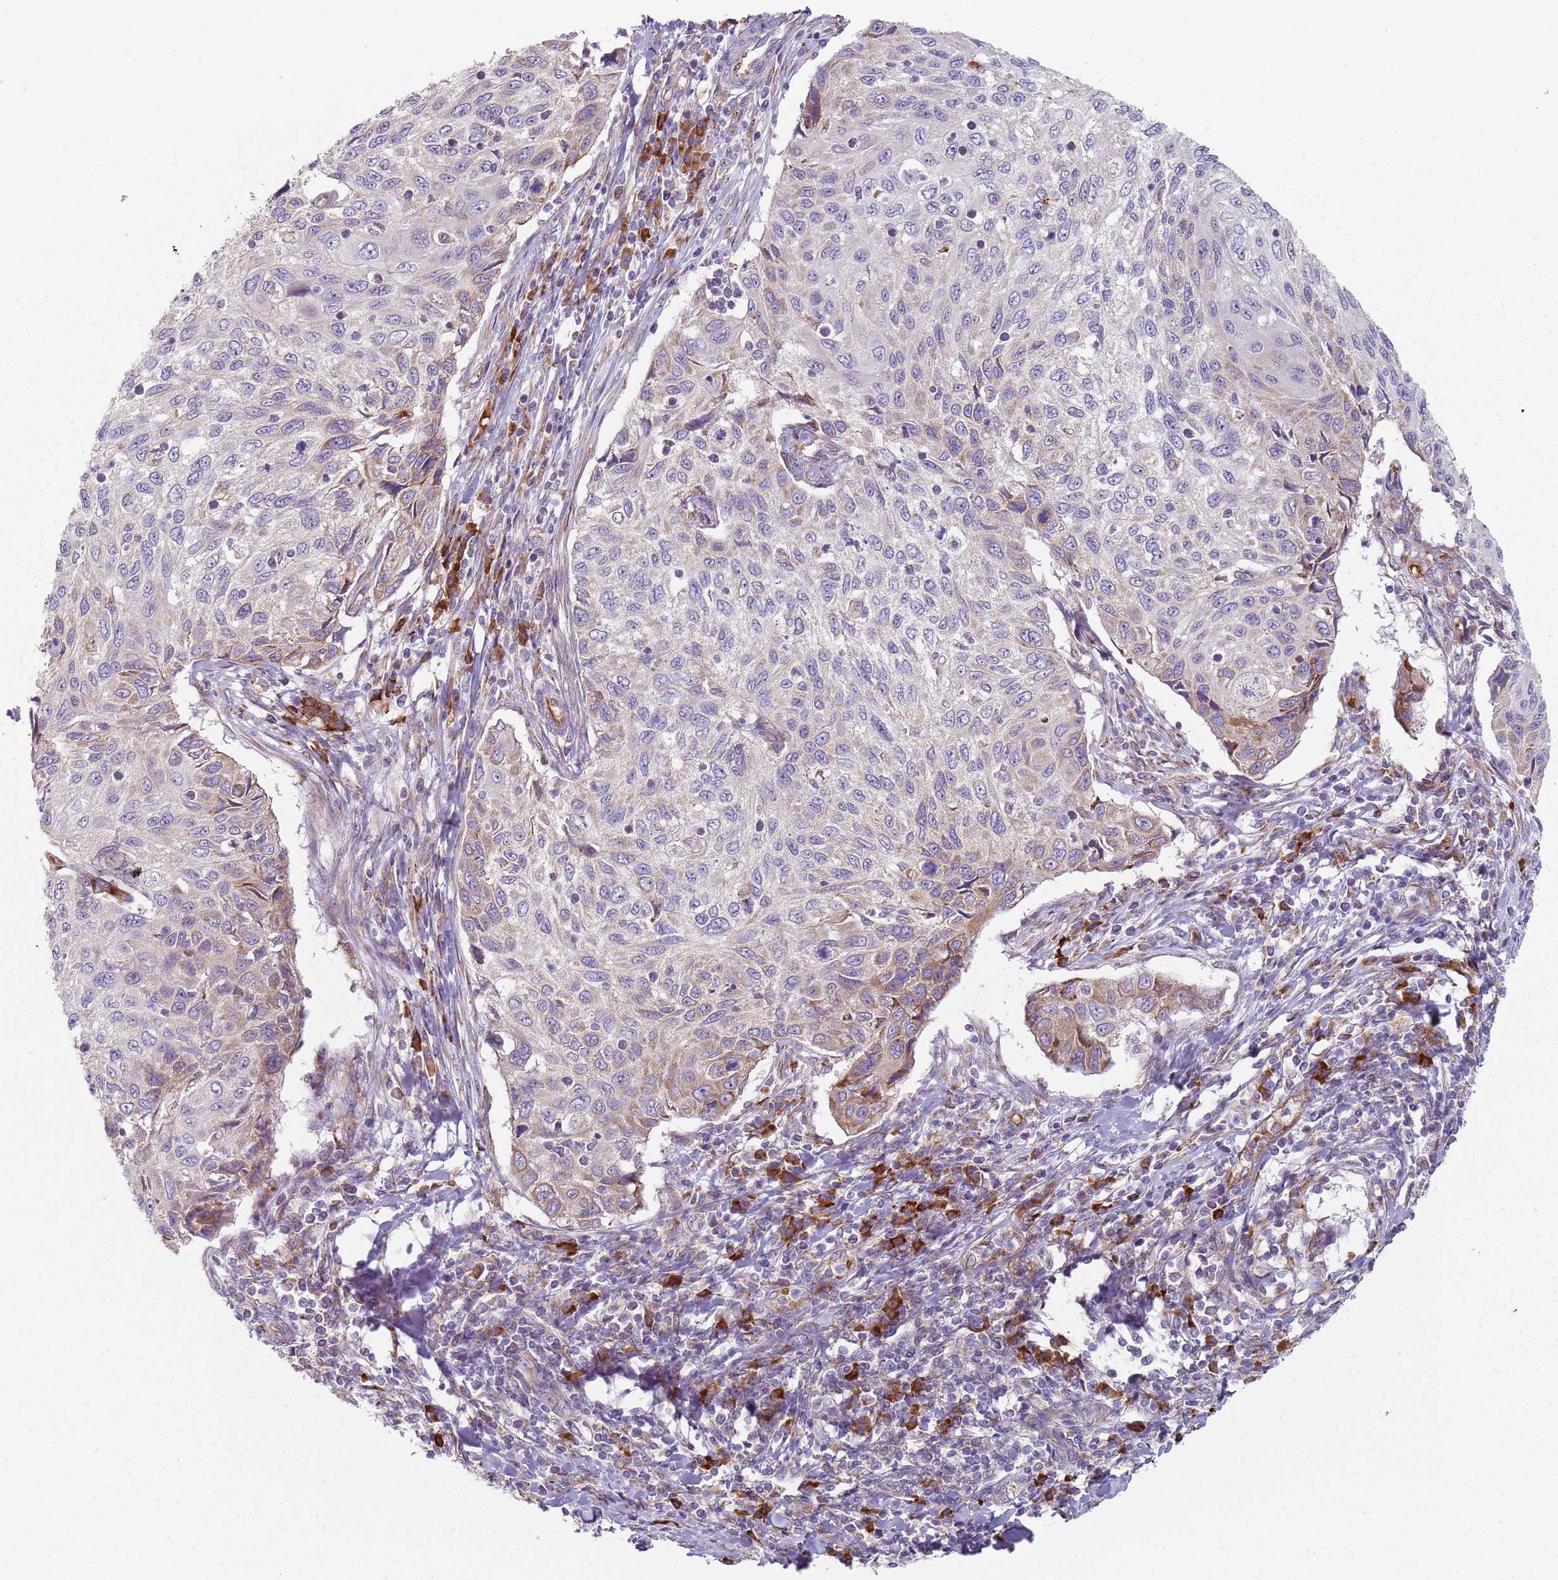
{"staining": {"intensity": "weak", "quantity": "<25%", "location": "cytoplasmic/membranous"}, "tissue": "cervical cancer", "cell_type": "Tumor cells", "image_type": "cancer", "snomed": [{"axis": "morphology", "description": "Squamous cell carcinoma, NOS"}, {"axis": "topography", "description": "Cervix"}], "caption": "DAB immunohistochemical staining of human squamous cell carcinoma (cervical) shows no significant positivity in tumor cells.", "gene": "SPATA2", "patient": {"sex": "female", "age": 70}}